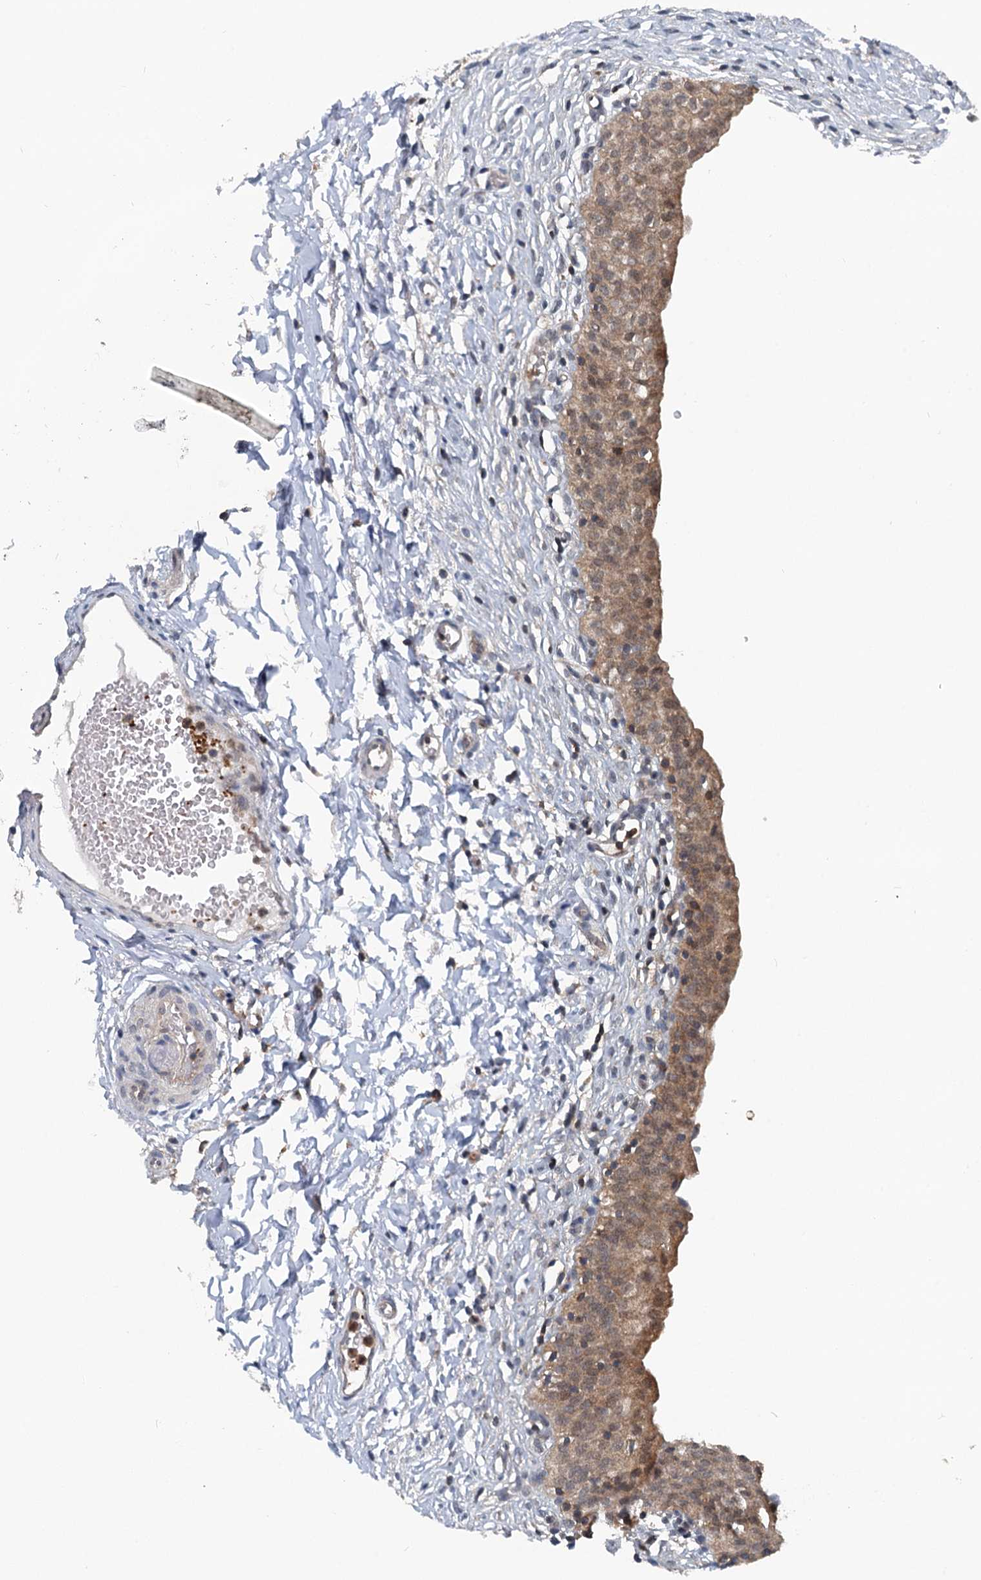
{"staining": {"intensity": "moderate", "quantity": ">75%", "location": "cytoplasmic/membranous,nuclear"}, "tissue": "urinary bladder", "cell_type": "Urothelial cells", "image_type": "normal", "snomed": [{"axis": "morphology", "description": "Normal tissue, NOS"}, {"axis": "topography", "description": "Urinary bladder"}], "caption": "The immunohistochemical stain highlights moderate cytoplasmic/membranous,nuclear expression in urothelial cells of normal urinary bladder. Immunohistochemistry (ihc) stains the protein of interest in brown and the nuclei are stained blue.", "gene": "GCLM", "patient": {"sex": "male", "age": 55}}